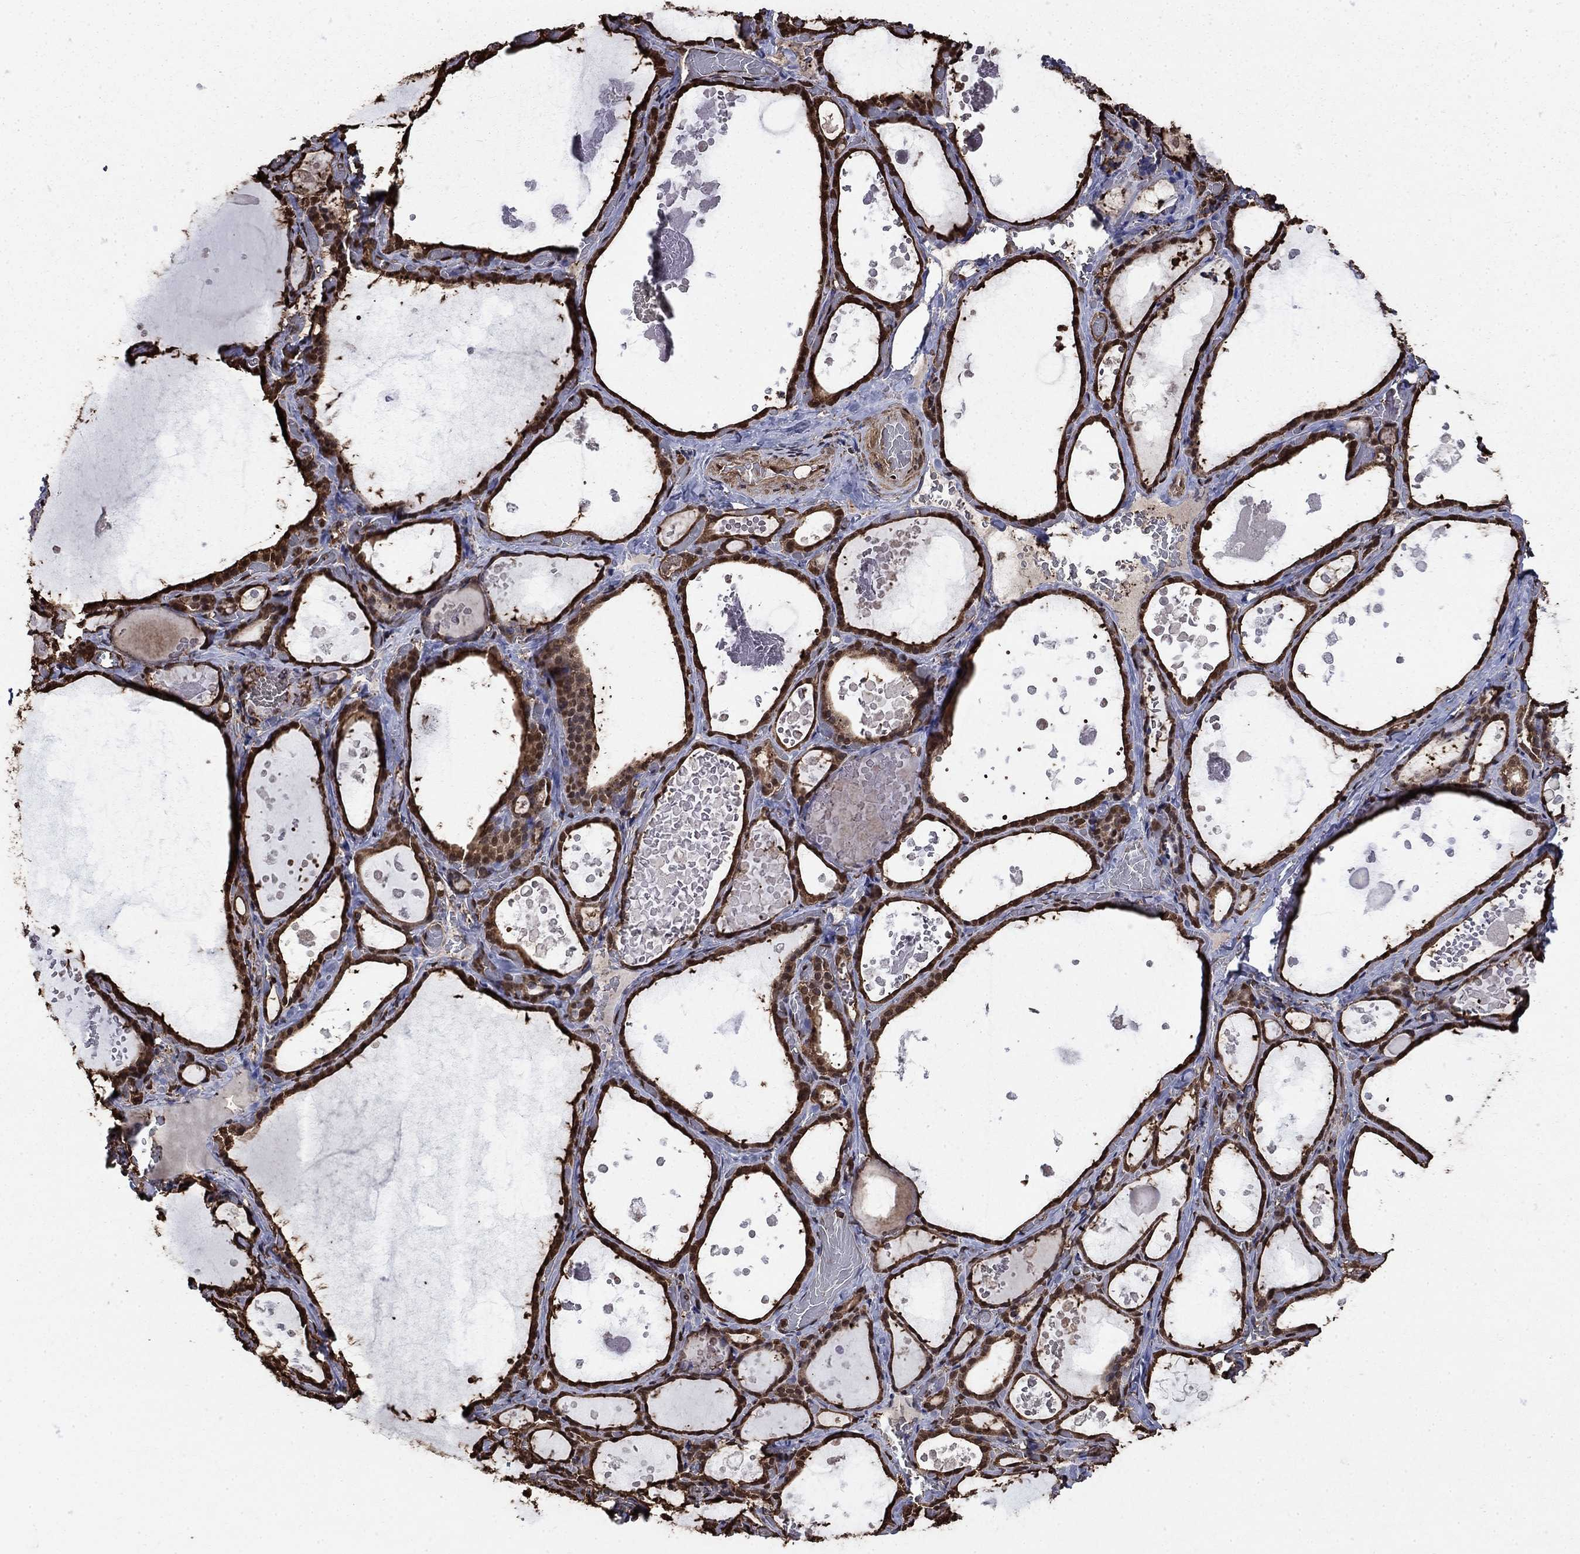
{"staining": {"intensity": "moderate", "quantity": ">75%", "location": "cytoplasmic/membranous,nuclear"}, "tissue": "thyroid gland", "cell_type": "Glandular cells", "image_type": "normal", "snomed": [{"axis": "morphology", "description": "Normal tissue, NOS"}, {"axis": "topography", "description": "Thyroid gland"}], "caption": "Moderate cytoplasmic/membranous,nuclear protein staining is appreciated in about >75% of glandular cells in thyroid gland. The protein of interest is stained brown, and the nuclei are stained in blue (DAB (3,3'-diaminobenzidine) IHC with brightfield microscopy, high magnification).", "gene": "GAPDH", "patient": {"sex": "female", "age": 56}}